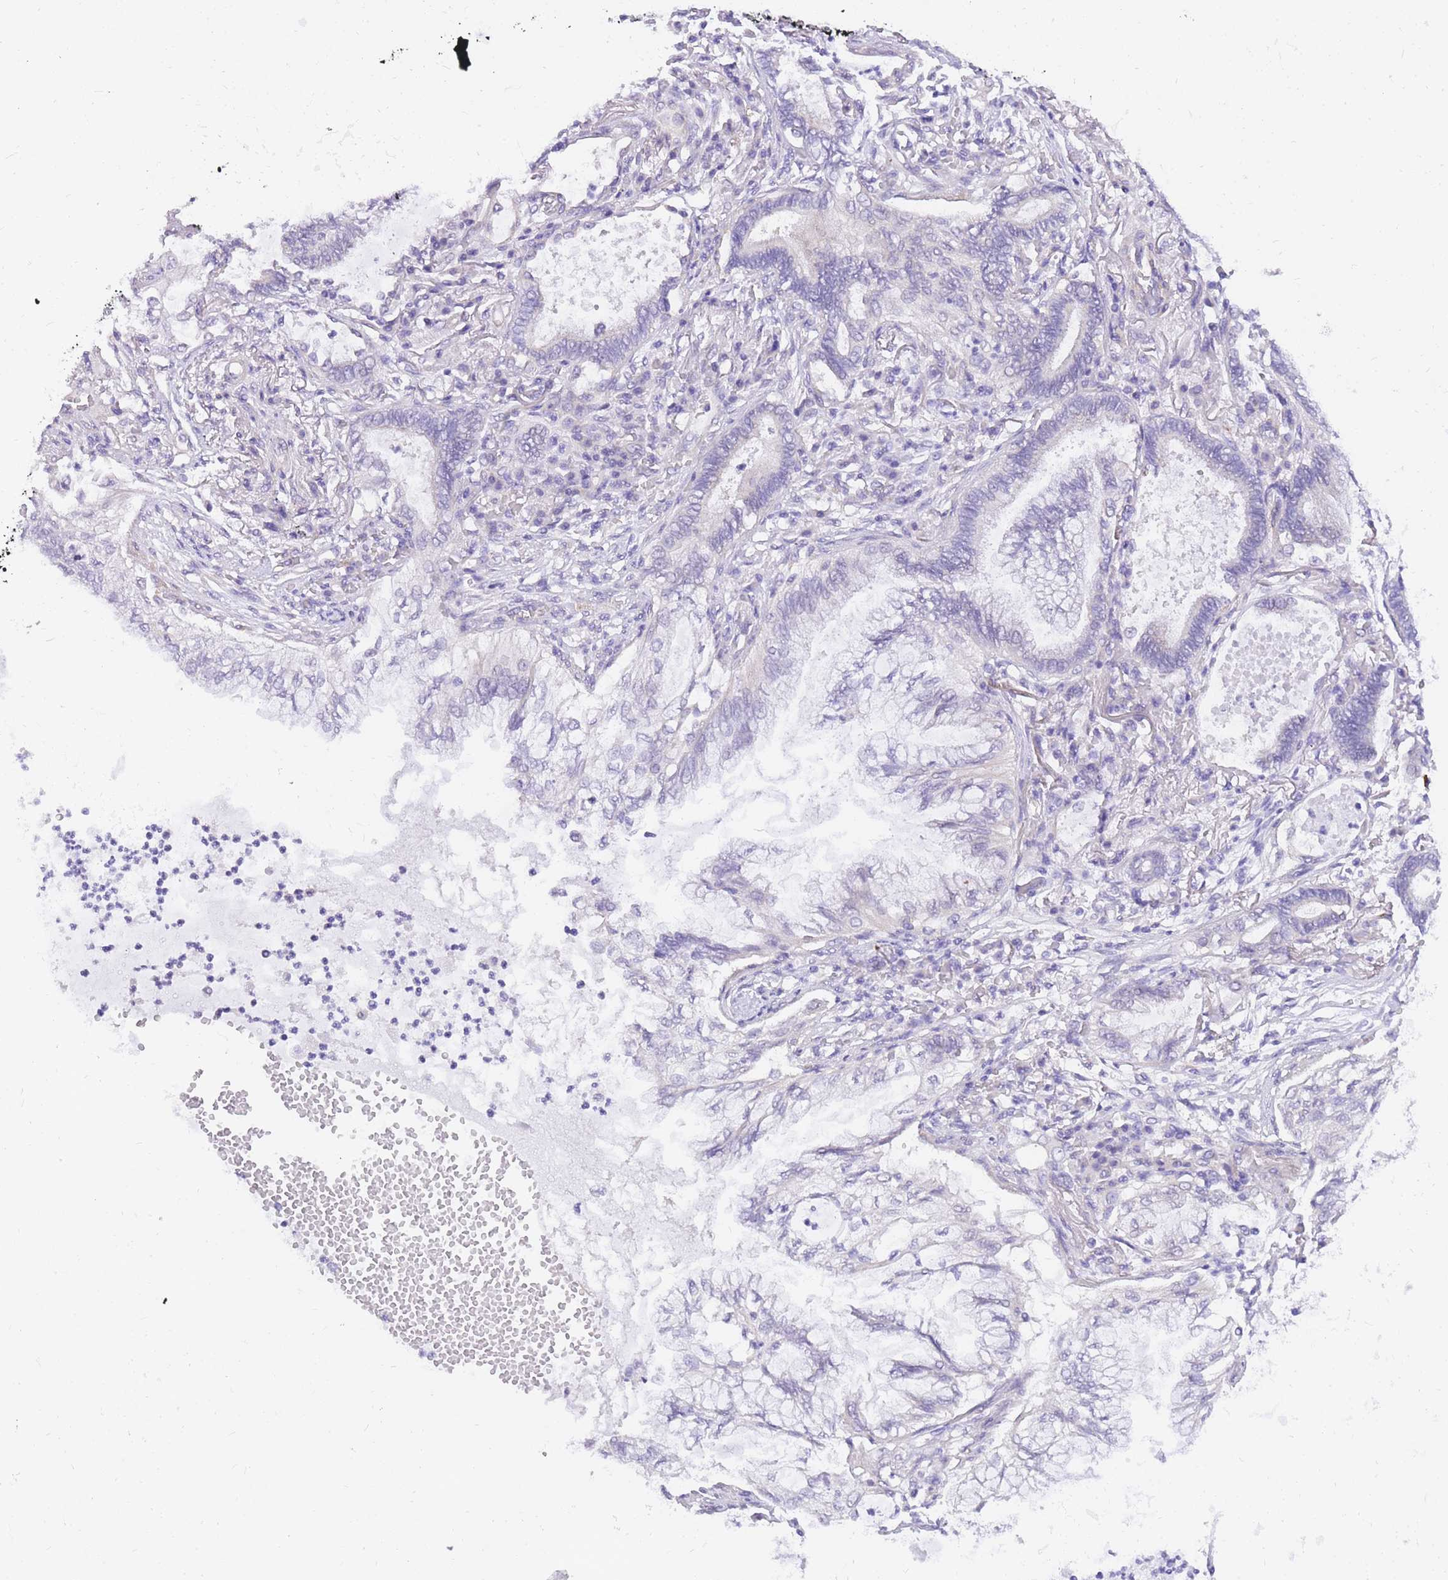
{"staining": {"intensity": "negative", "quantity": "none", "location": "none"}, "tissue": "lung cancer", "cell_type": "Tumor cells", "image_type": "cancer", "snomed": [{"axis": "morphology", "description": "Adenocarcinoma, NOS"}, {"axis": "topography", "description": "Lung"}], "caption": "Lung cancer (adenocarcinoma) was stained to show a protein in brown. There is no significant staining in tumor cells. The staining is performed using DAB (3,3'-diaminobenzidine) brown chromogen with nuclei counter-stained in using hematoxylin.", "gene": "S100PBP", "patient": {"sex": "female", "age": 70}}